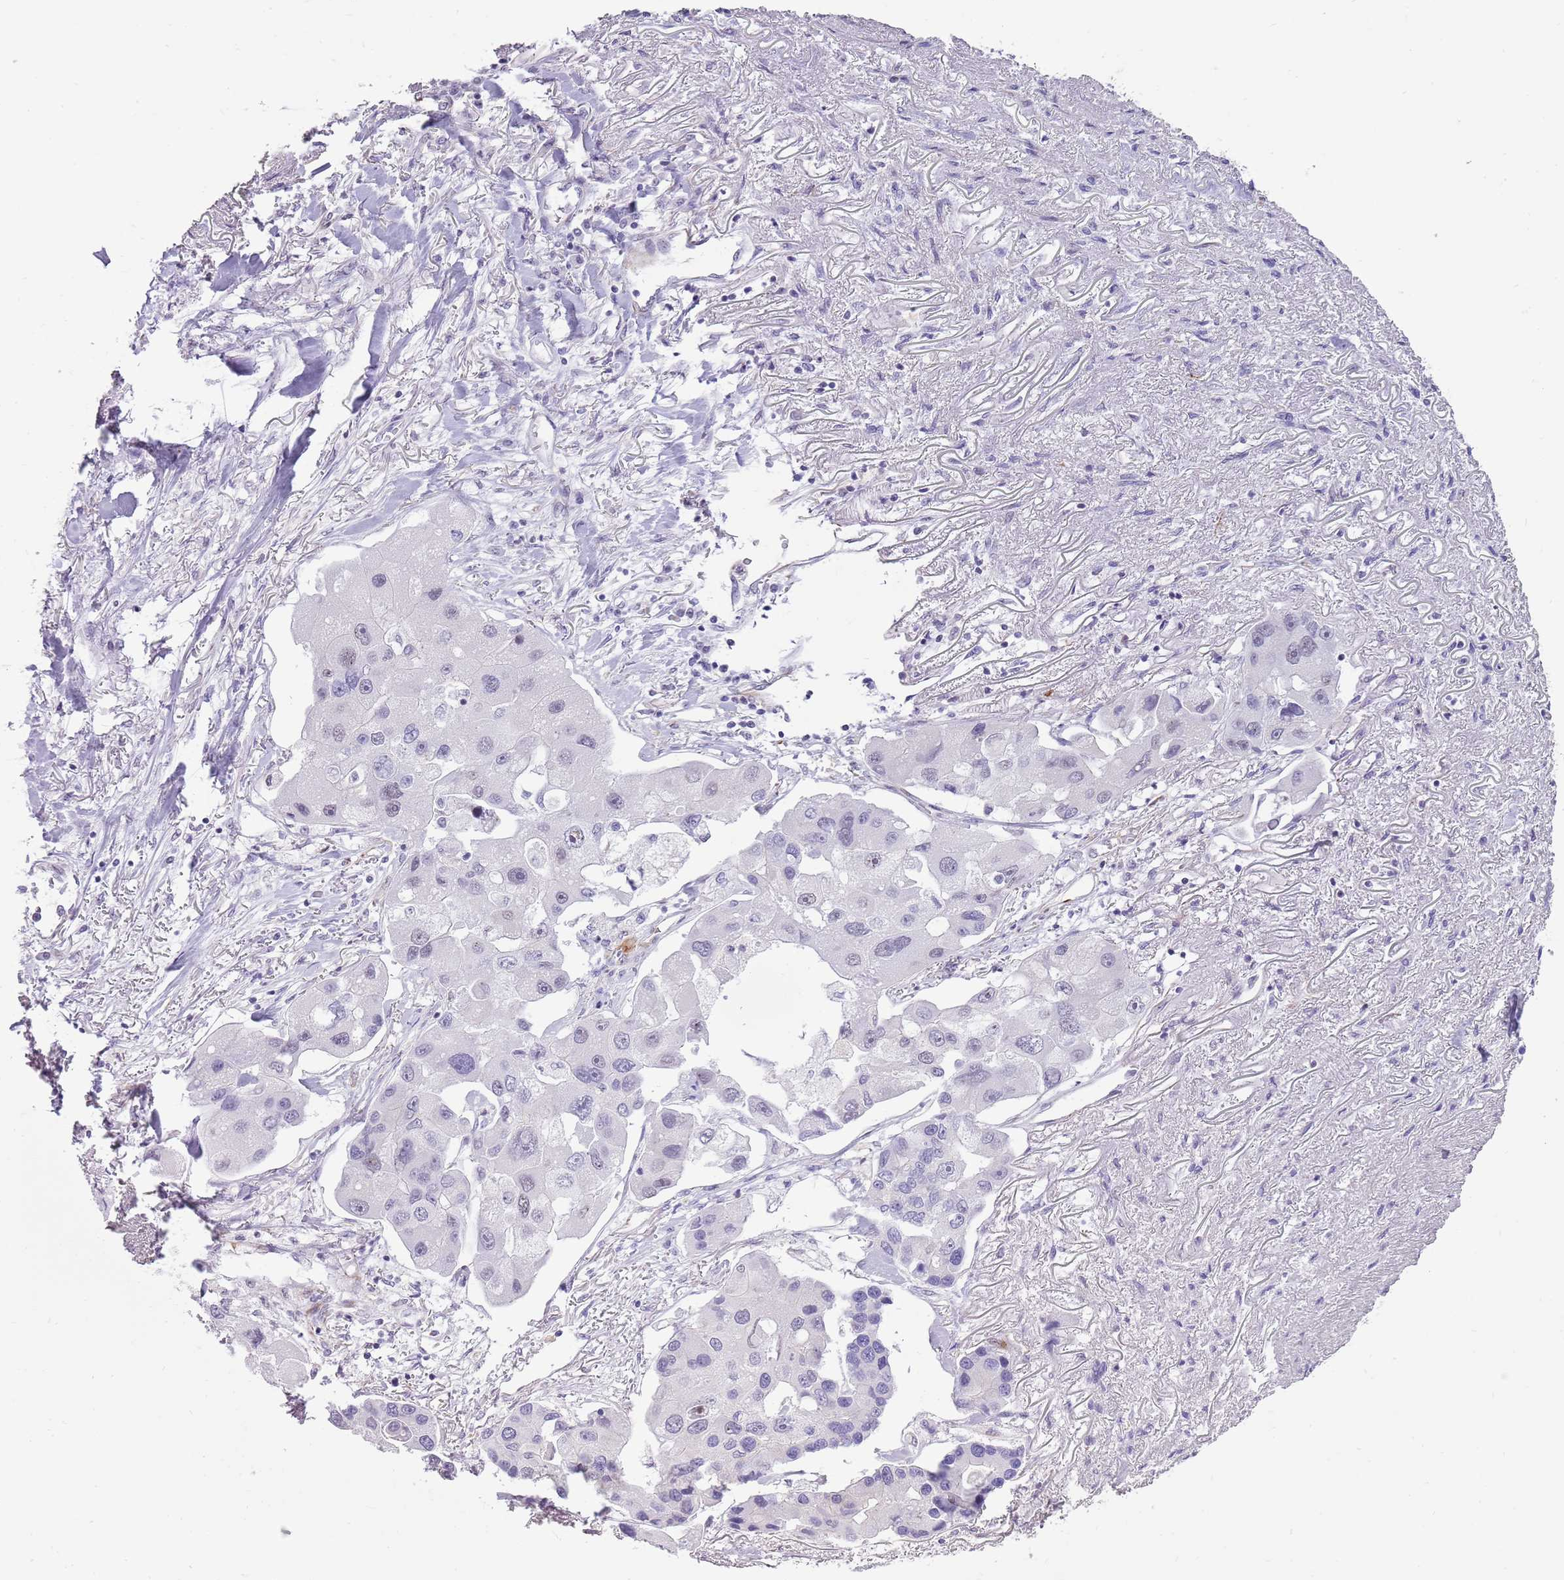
{"staining": {"intensity": "negative", "quantity": "none", "location": "none"}, "tissue": "lung cancer", "cell_type": "Tumor cells", "image_type": "cancer", "snomed": [{"axis": "morphology", "description": "Adenocarcinoma, NOS"}, {"axis": "topography", "description": "Lung"}], "caption": "There is no significant positivity in tumor cells of adenocarcinoma (lung).", "gene": "NBPF3", "patient": {"sex": "female", "age": 54}}